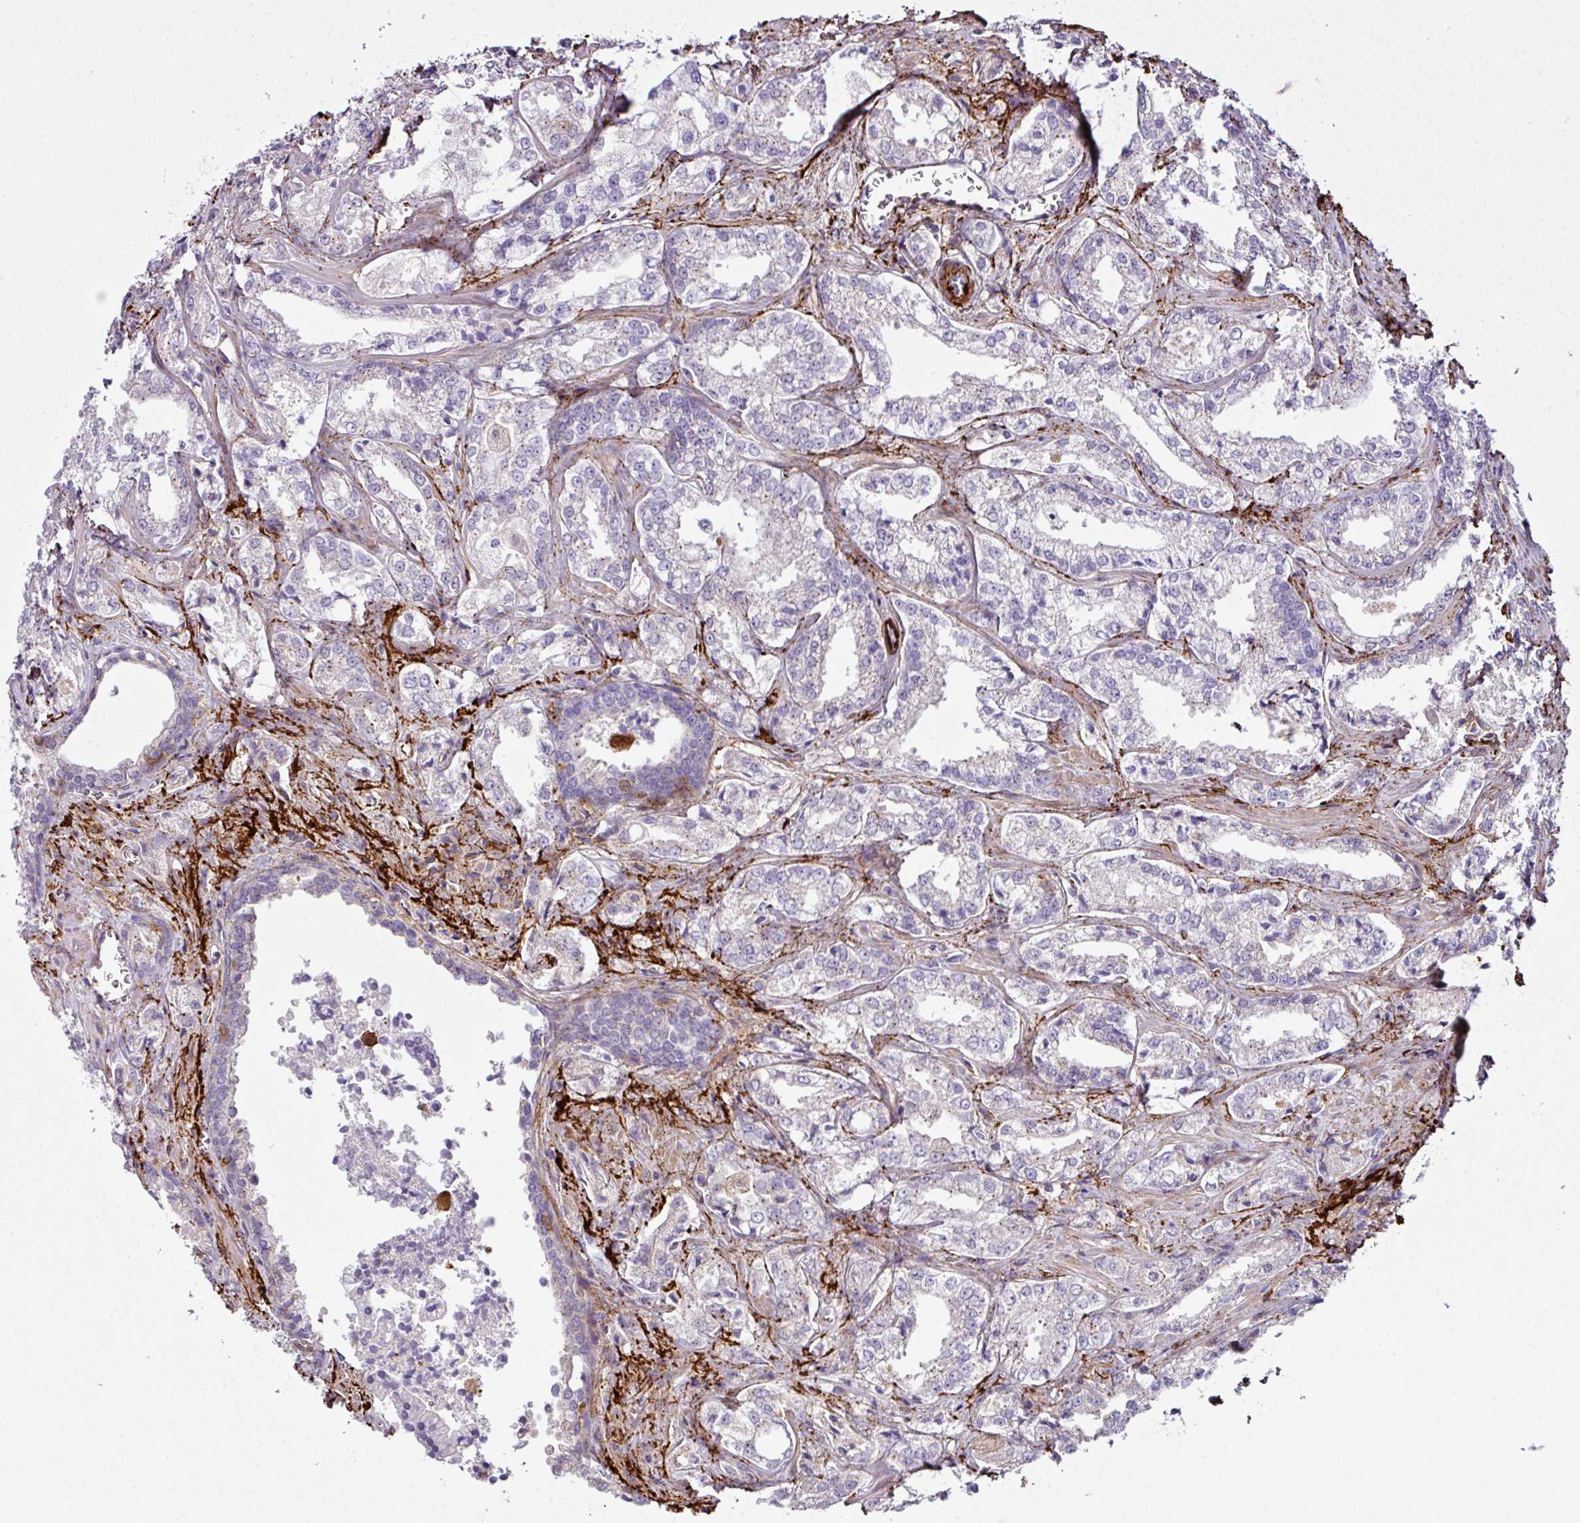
{"staining": {"intensity": "negative", "quantity": "none", "location": "none"}, "tissue": "prostate cancer", "cell_type": "Tumor cells", "image_type": "cancer", "snomed": [{"axis": "morphology", "description": "Adenocarcinoma, Low grade"}, {"axis": "topography", "description": "Prostate"}], "caption": "Immunohistochemistry (IHC) of human prostate cancer demonstrates no staining in tumor cells. (IHC, brightfield microscopy, high magnification).", "gene": "COL8A1", "patient": {"sex": "male", "age": 47}}